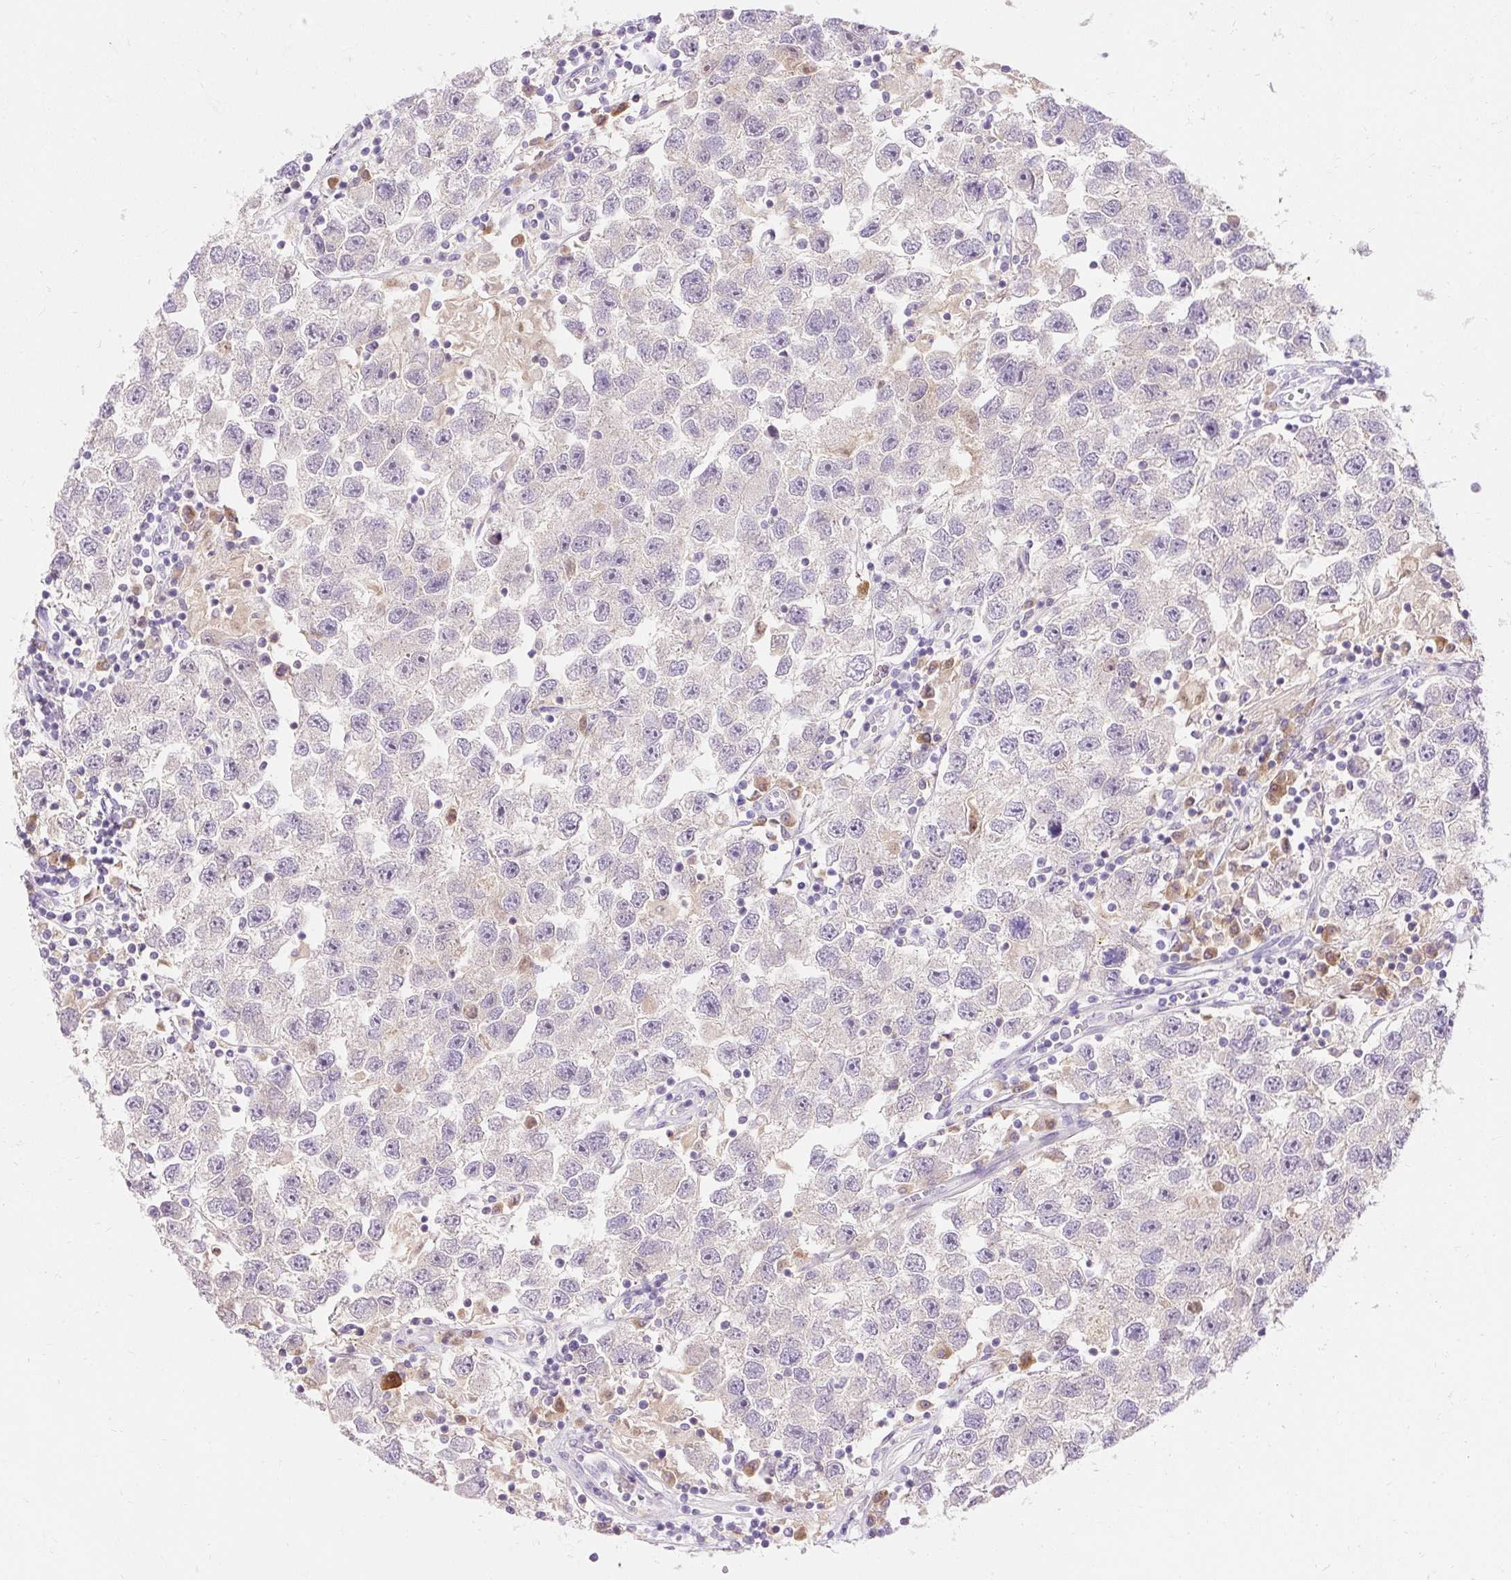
{"staining": {"intensity": "negative", "quantity": "none", "location": "none"}, "tissue": "testis cancer", "cell_type": "Tumor cells", "image_type": "cancer", "snomed": [{"axis": "morphology", "description": "Seminoma, NOS"}, {"axis": "topography", "description": "Testis"}], "caption": "Tumor cells show no significant positivity in testis seminoma. (IHC, brightfield microscopy, high magnification).", "gene": "TMEM150C", "patient": {"sex": "male", "age": 26}}